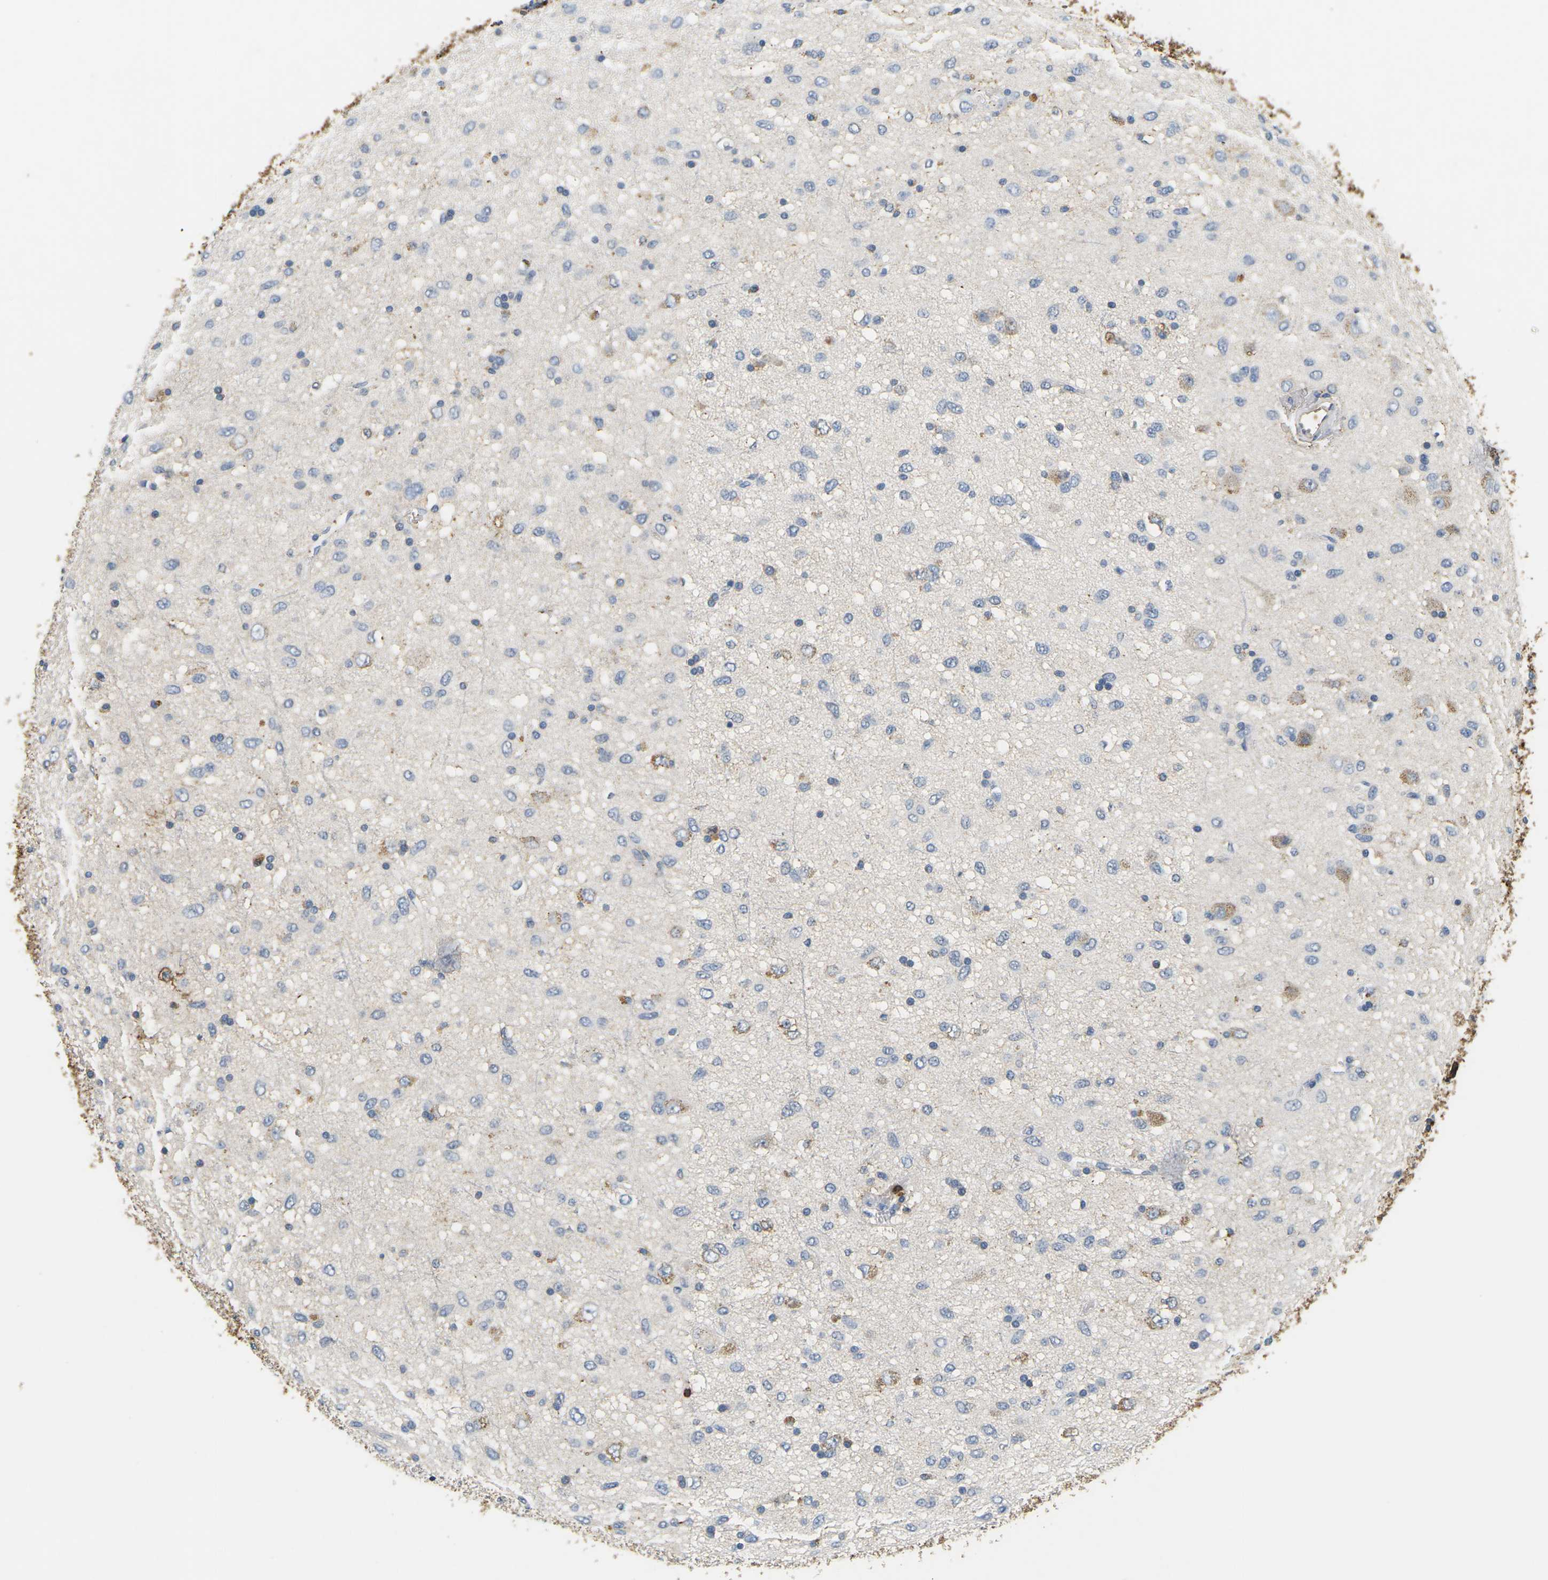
{"staining": {"intensity": "negative", "quantity": "none", "location": "none"}, "tissue": "glioma", "cell_type": "Tumor cells", "image_type": "cancer", "snomed": [{"axis": "morphology", "description": "Glioma, malignant, Low grade"}, {"axis": "topography", "description": "Brain"}], "caption": "This is an immunohistochemistry (IHC) histopathology image of human glioma. There is no staining in tumor cells.", "gene": "ADM", "patient": {"sex": "male", "age": 77}}